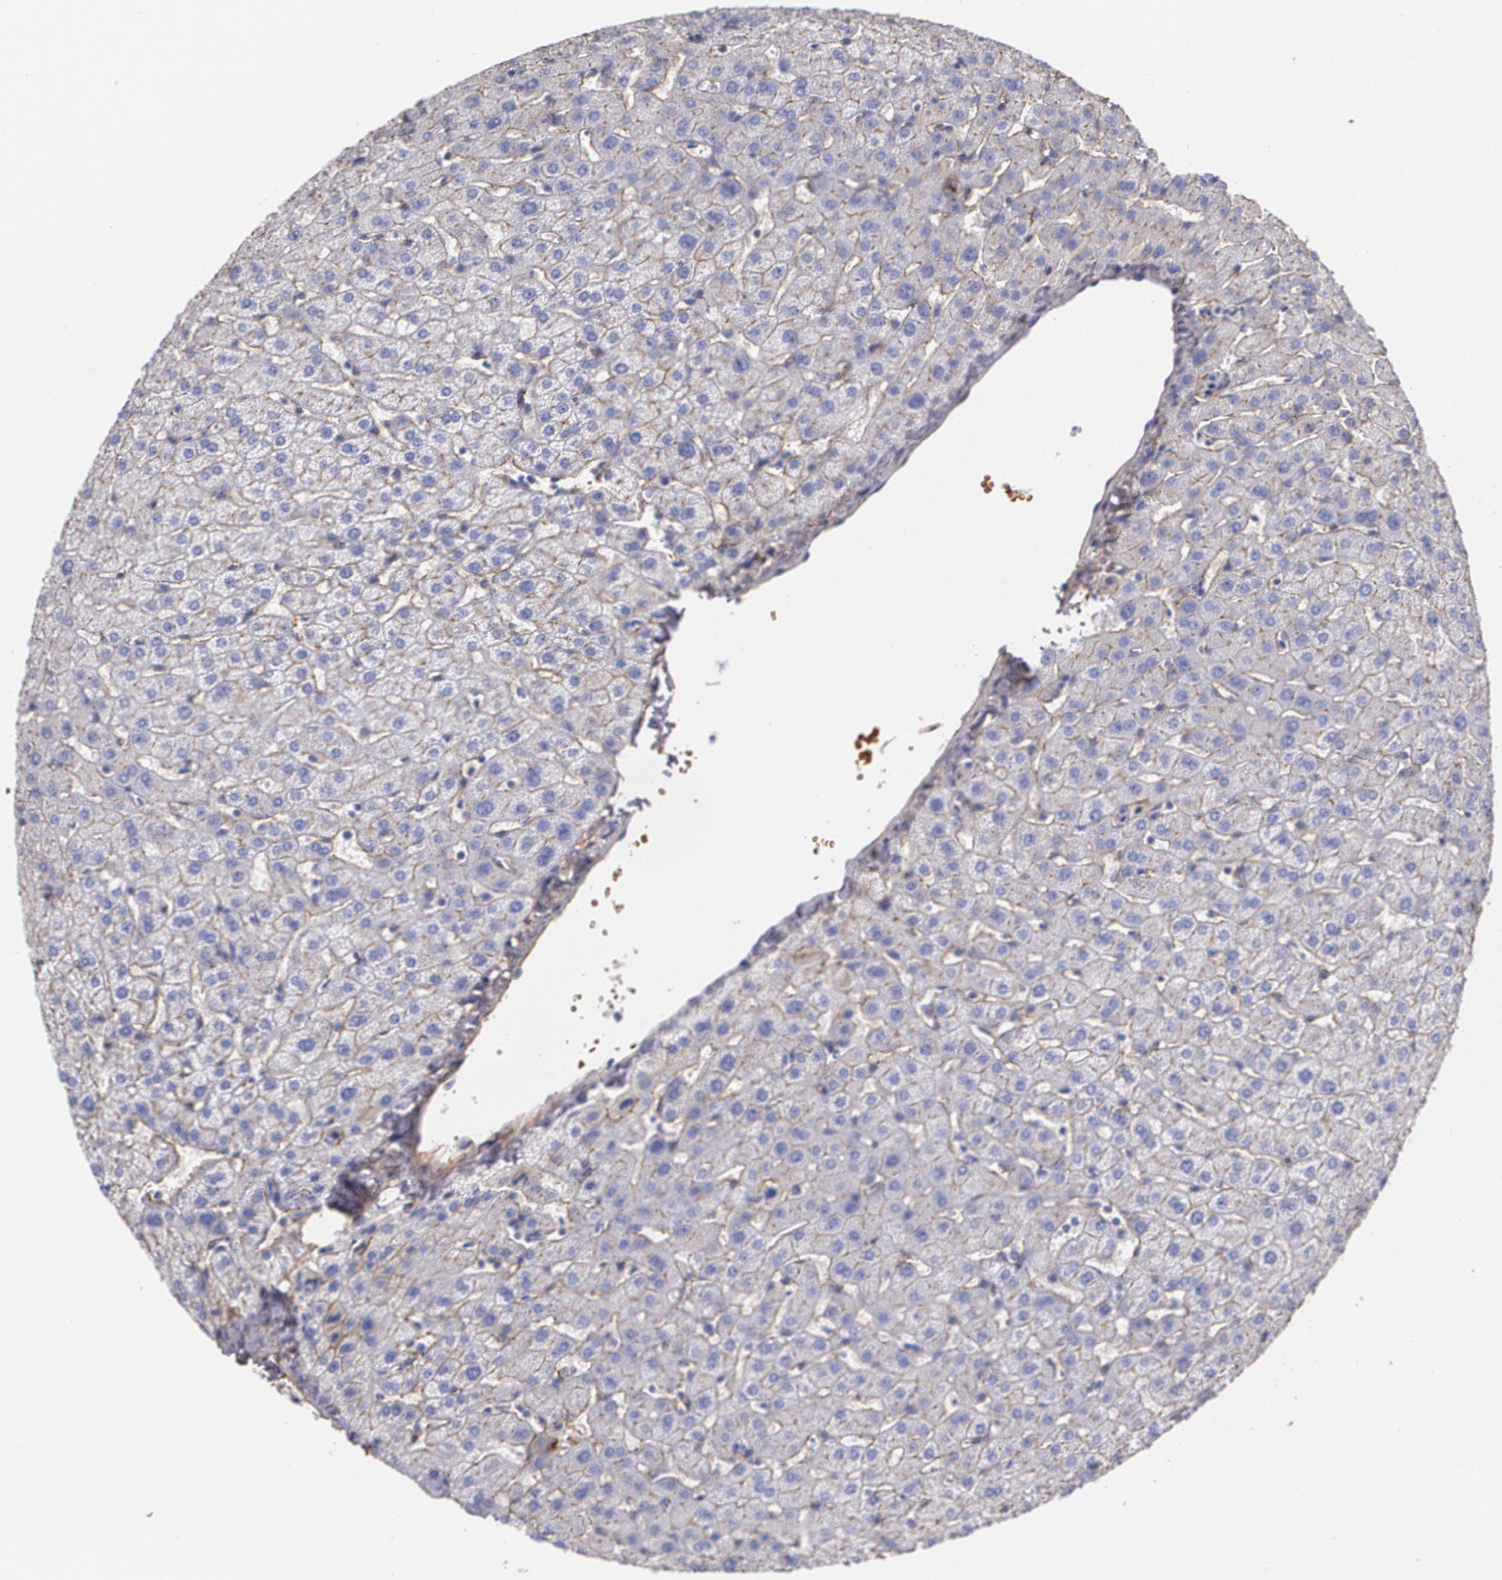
{"staining": {"intensity": "strong", "quantity": ">75%", "location": "cytoplasmic/membranous"}, "tissue": "liver", "cell_type": "Cholangiocytes", "image_type": "normal", "snomed": [{"axis": "morphology", "description": "Normal tissue, NOS"}, {"axis": "morphology", "description": "Fibrosis, NOS"}, {"axis": "topography", "description": "Liver"}], "caption": "Liver stained for a protein demonstrates strong cytoplasmic/membranous positivity in cholangiocytes. (DAB (3,3'-diaminobenzidine) IHC, brown staining for protein, blue staining for nuclei).", "gene": "TJP1", "patient": {"sex": "female", "age": 29}}